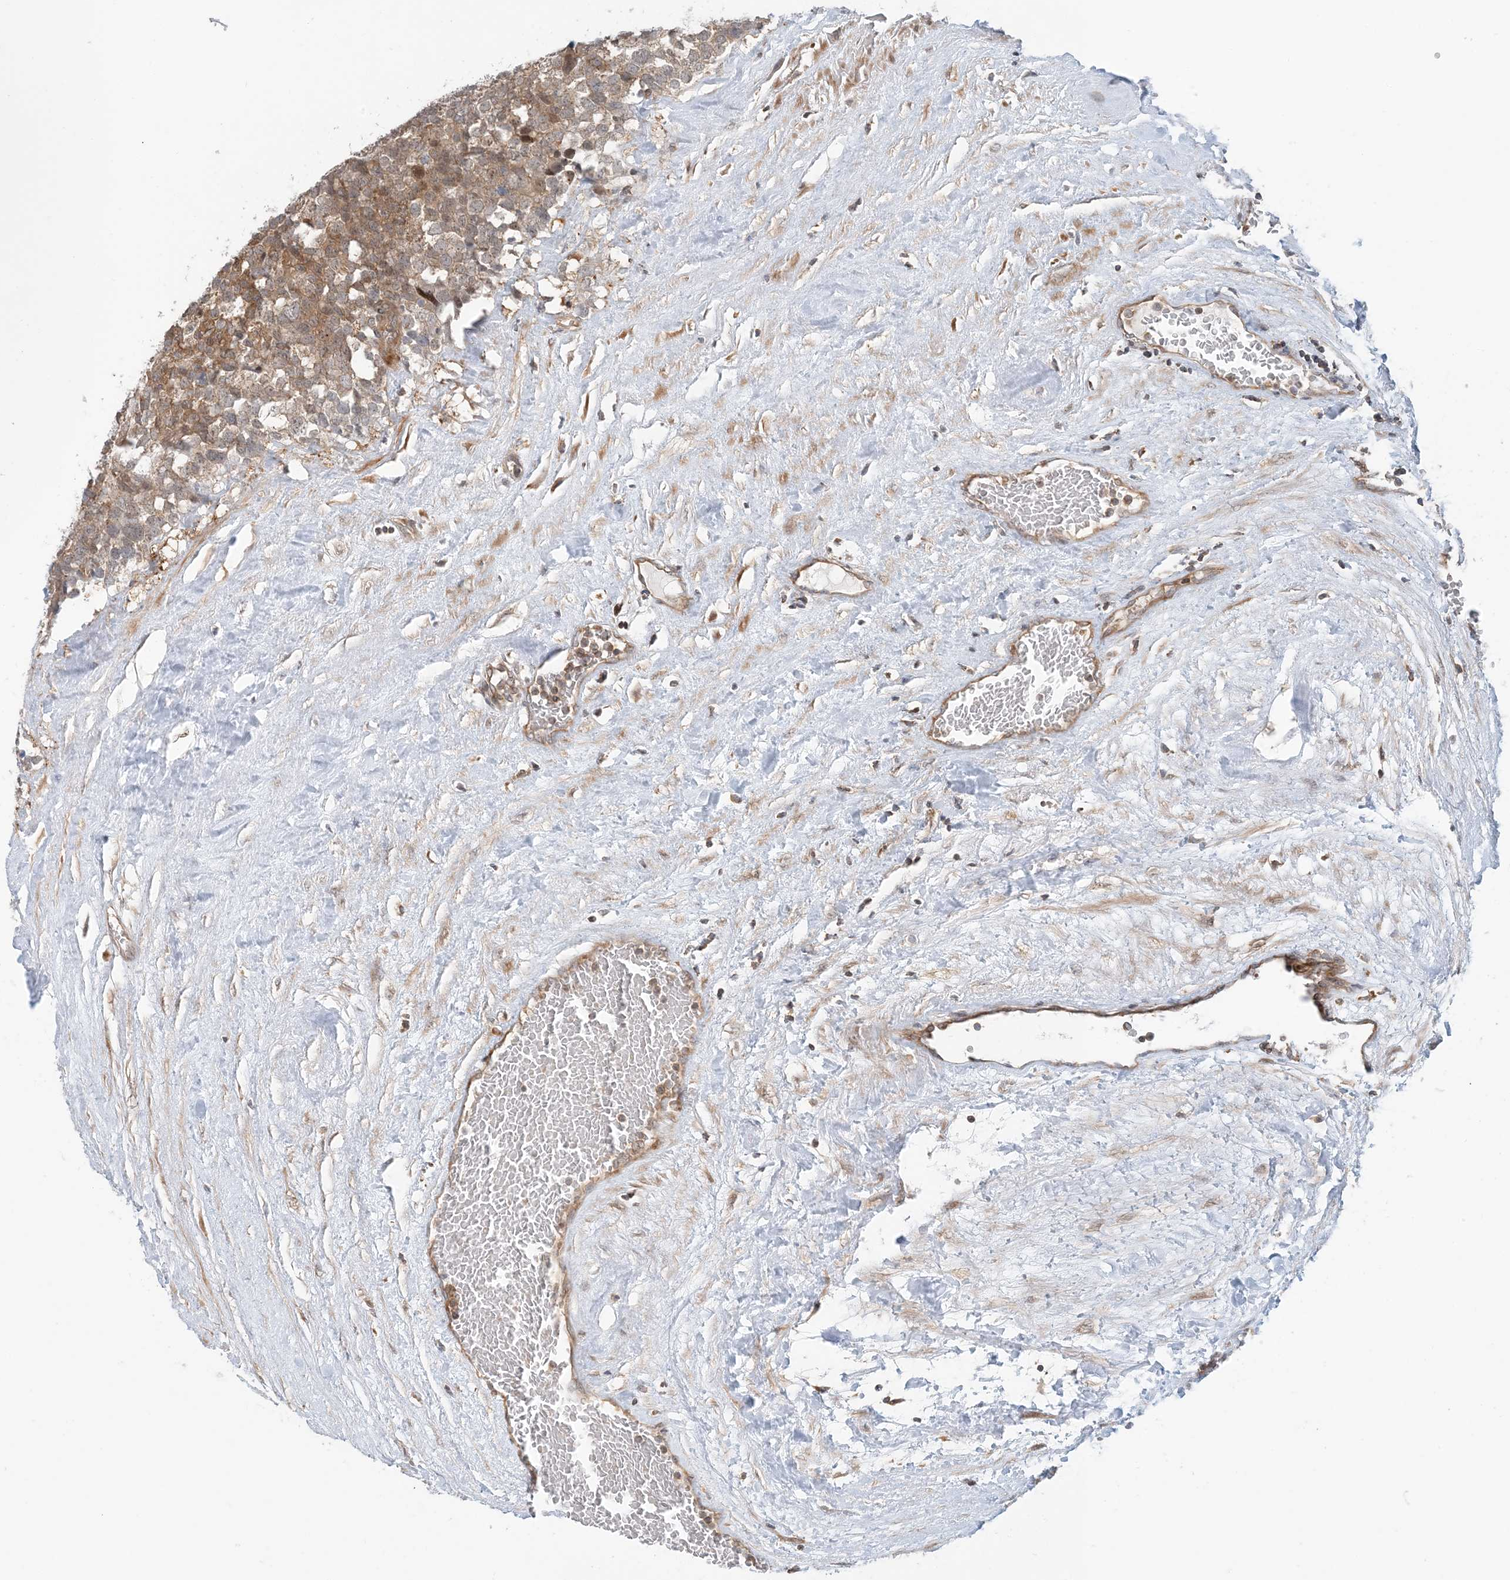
{"staining": {"intensity": "moderate", "quantity": ">75%", "location": "cytoplasmic/membranous"}, "tissue": "testis cancer", "cell_type": "Tumor cells", "image_type": "cancer", "snomed": [{"axis": "morphology", "description": "Seminoma, NOS"}, {"axis": "topography", "description": "Testis"}], "caption": "Immunohistochemical staining of testis seminoma shows medium levels of moderate cytoplasmic/membranous staining in about >75% of tumor cells. Nuclei are stained in blue.", "gene": "ATP13A2", "patient": {"sex": "male", "age": 71}}